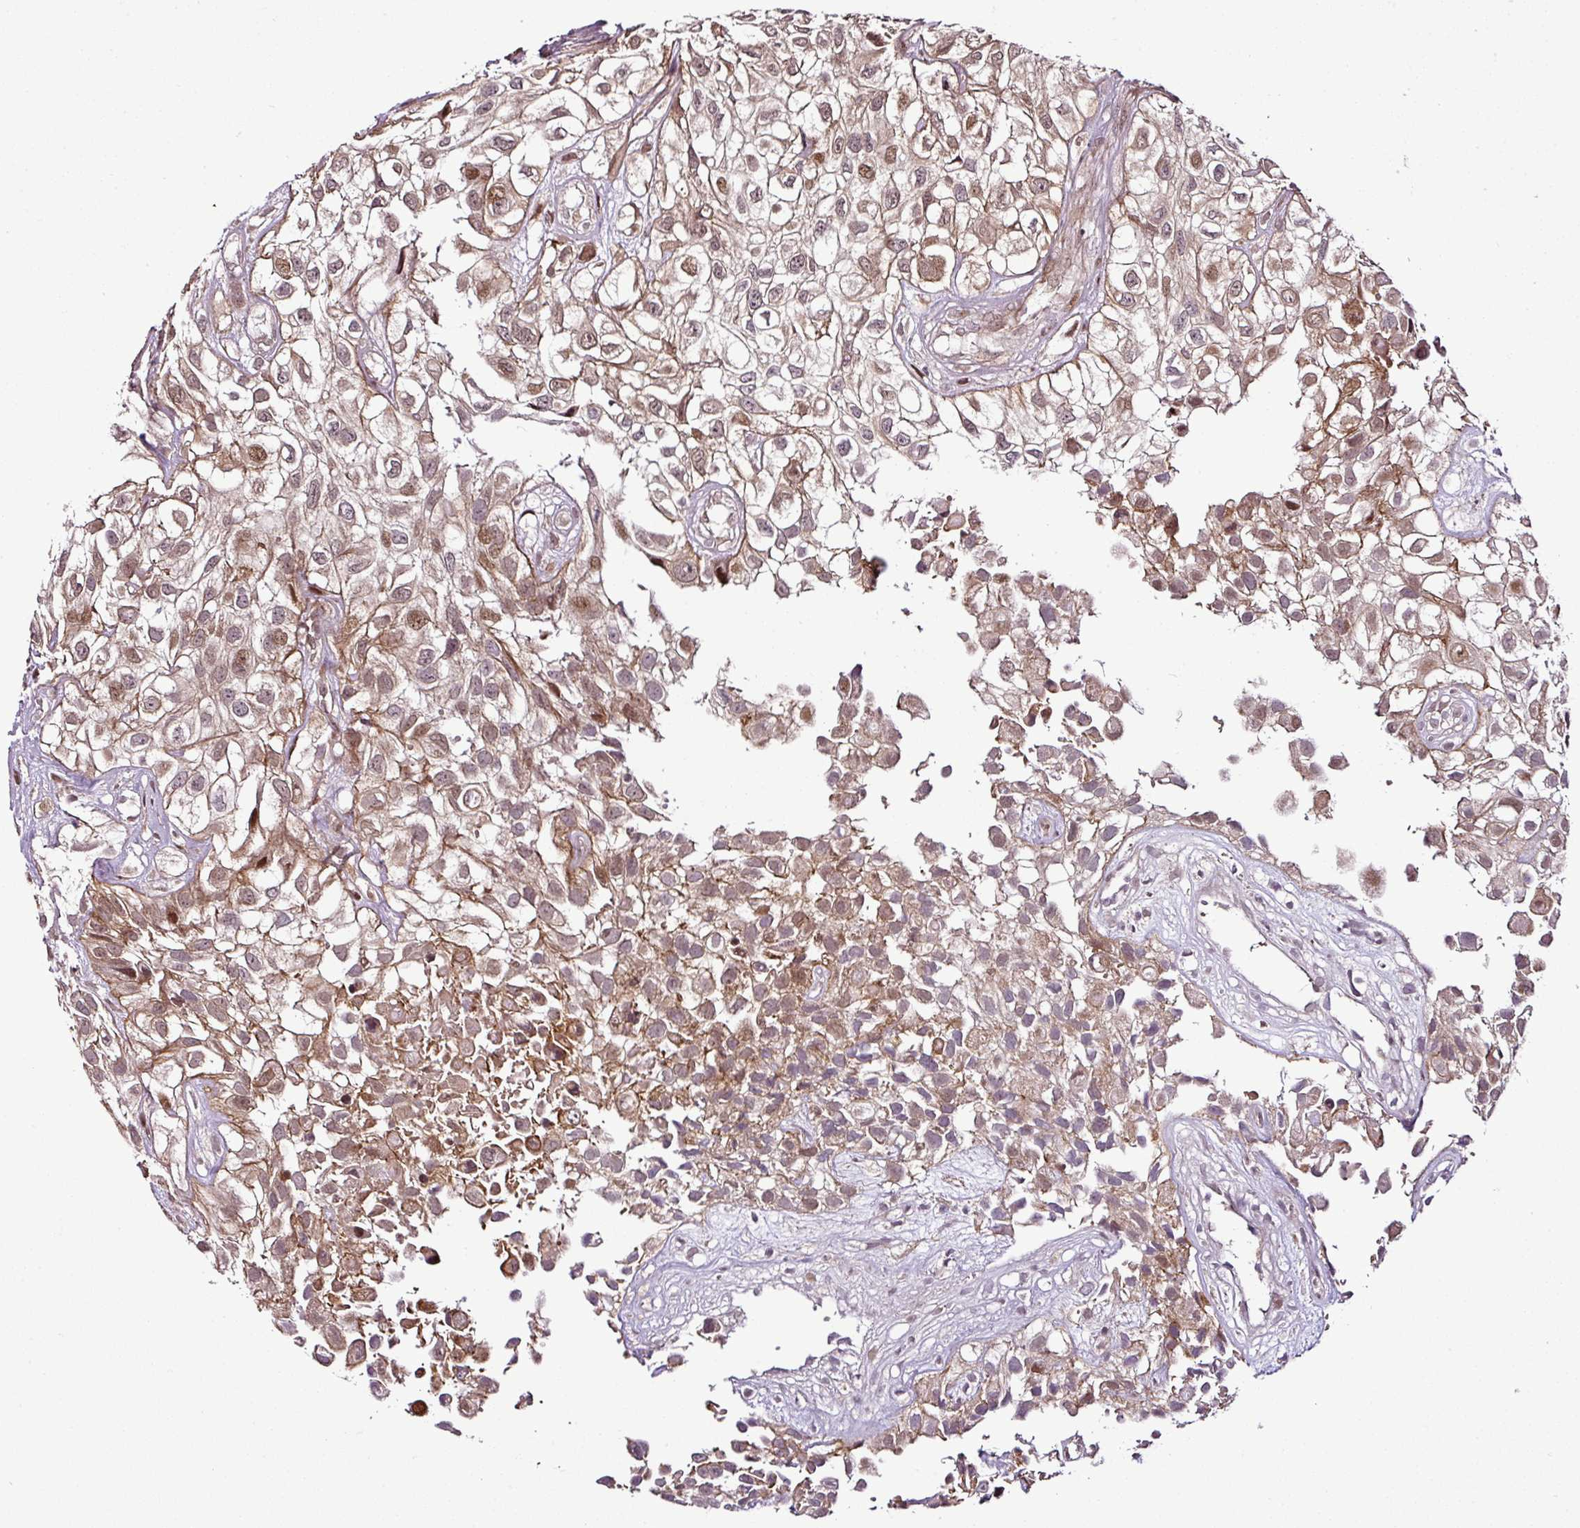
{"staining": {"intensity": "weak", "quantity": ">75%", "location": "cytoplasmic/membranous,nuclear"}, "tissue": "urothelial cancer", "cell_type": "Tumor cells", "image_type": "cancer", "snomed": [{"axis": "morphology", "description": "Urothelial carcinoma, High grade"}, {"axis": "topography", "description": "Urinary bladder"}], "caption": "DAB (3,3'-diaminobenzidine) immunohistochemical staining of human high-grade urothelial carcinoma exhibits weak cytoplasmic/membranous and nuclear protein positivity in about >75% of tumor cells. The staining was performed using DAB (3,3'-diaminobenzidine) to visualize the protein expression in brown, while the nuclei were stained in blue with hematoxylin (Magnification: 20x).", "gene": "COPRS", "patient": {"sex": "male", "age": 56}}